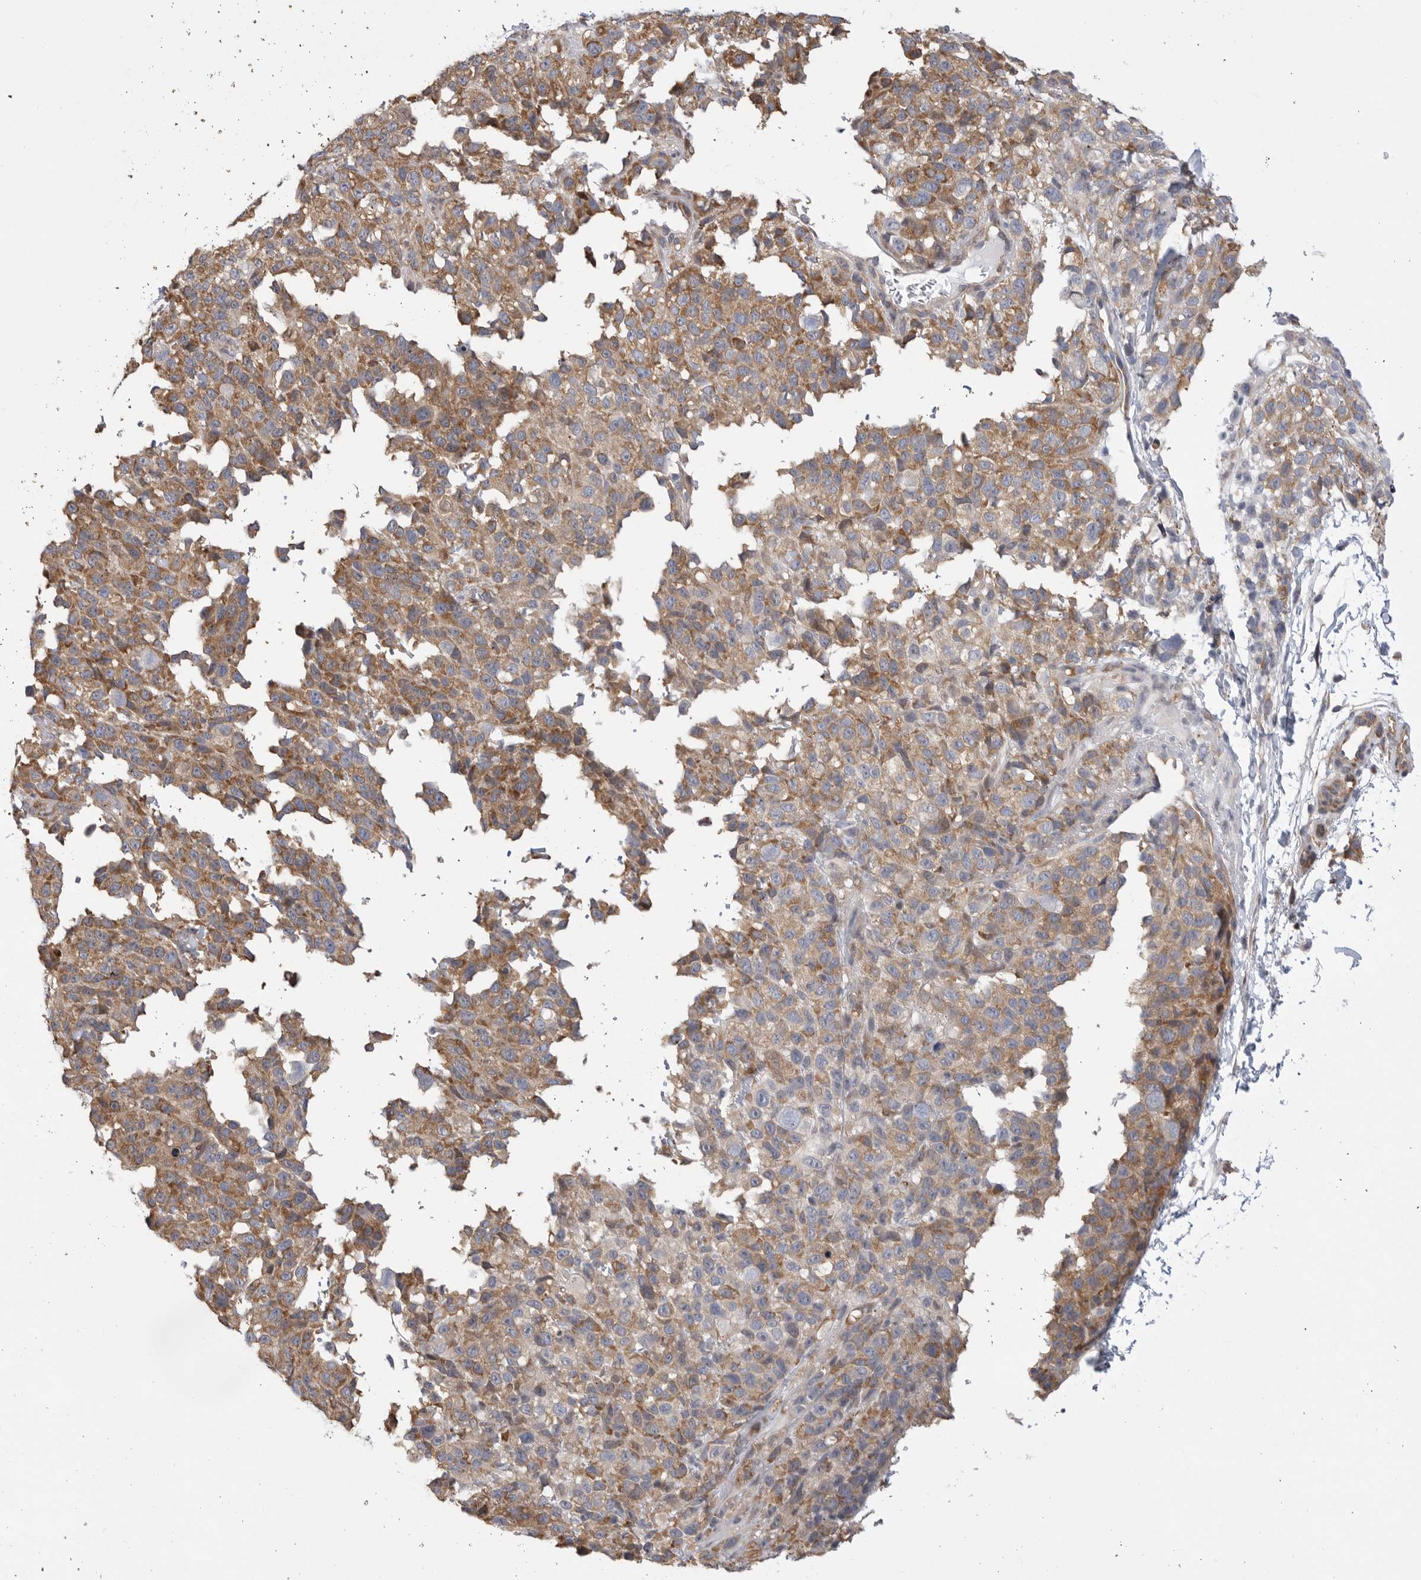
{"staining": {"intensity": "moderate", "quantity": ">75%", "location": "cytoplasmic/membranous"}, "tissue": "melanoma", "cell_type": "Tumor cells", "image_type": "cancer", "snomed": [{"axis": "morphology", "description": "Malignant melanoma, Metastatic site"}, {"axis": "topography", "description": "Skin"}], "caption": "Human melanoma stained for a protein (brown) shows moderate cytoplasmic/membranous positive expression in about >75% of tumor cells.", "gene": "FBXO43", "patient": {"sex": "female", "age": 72}}